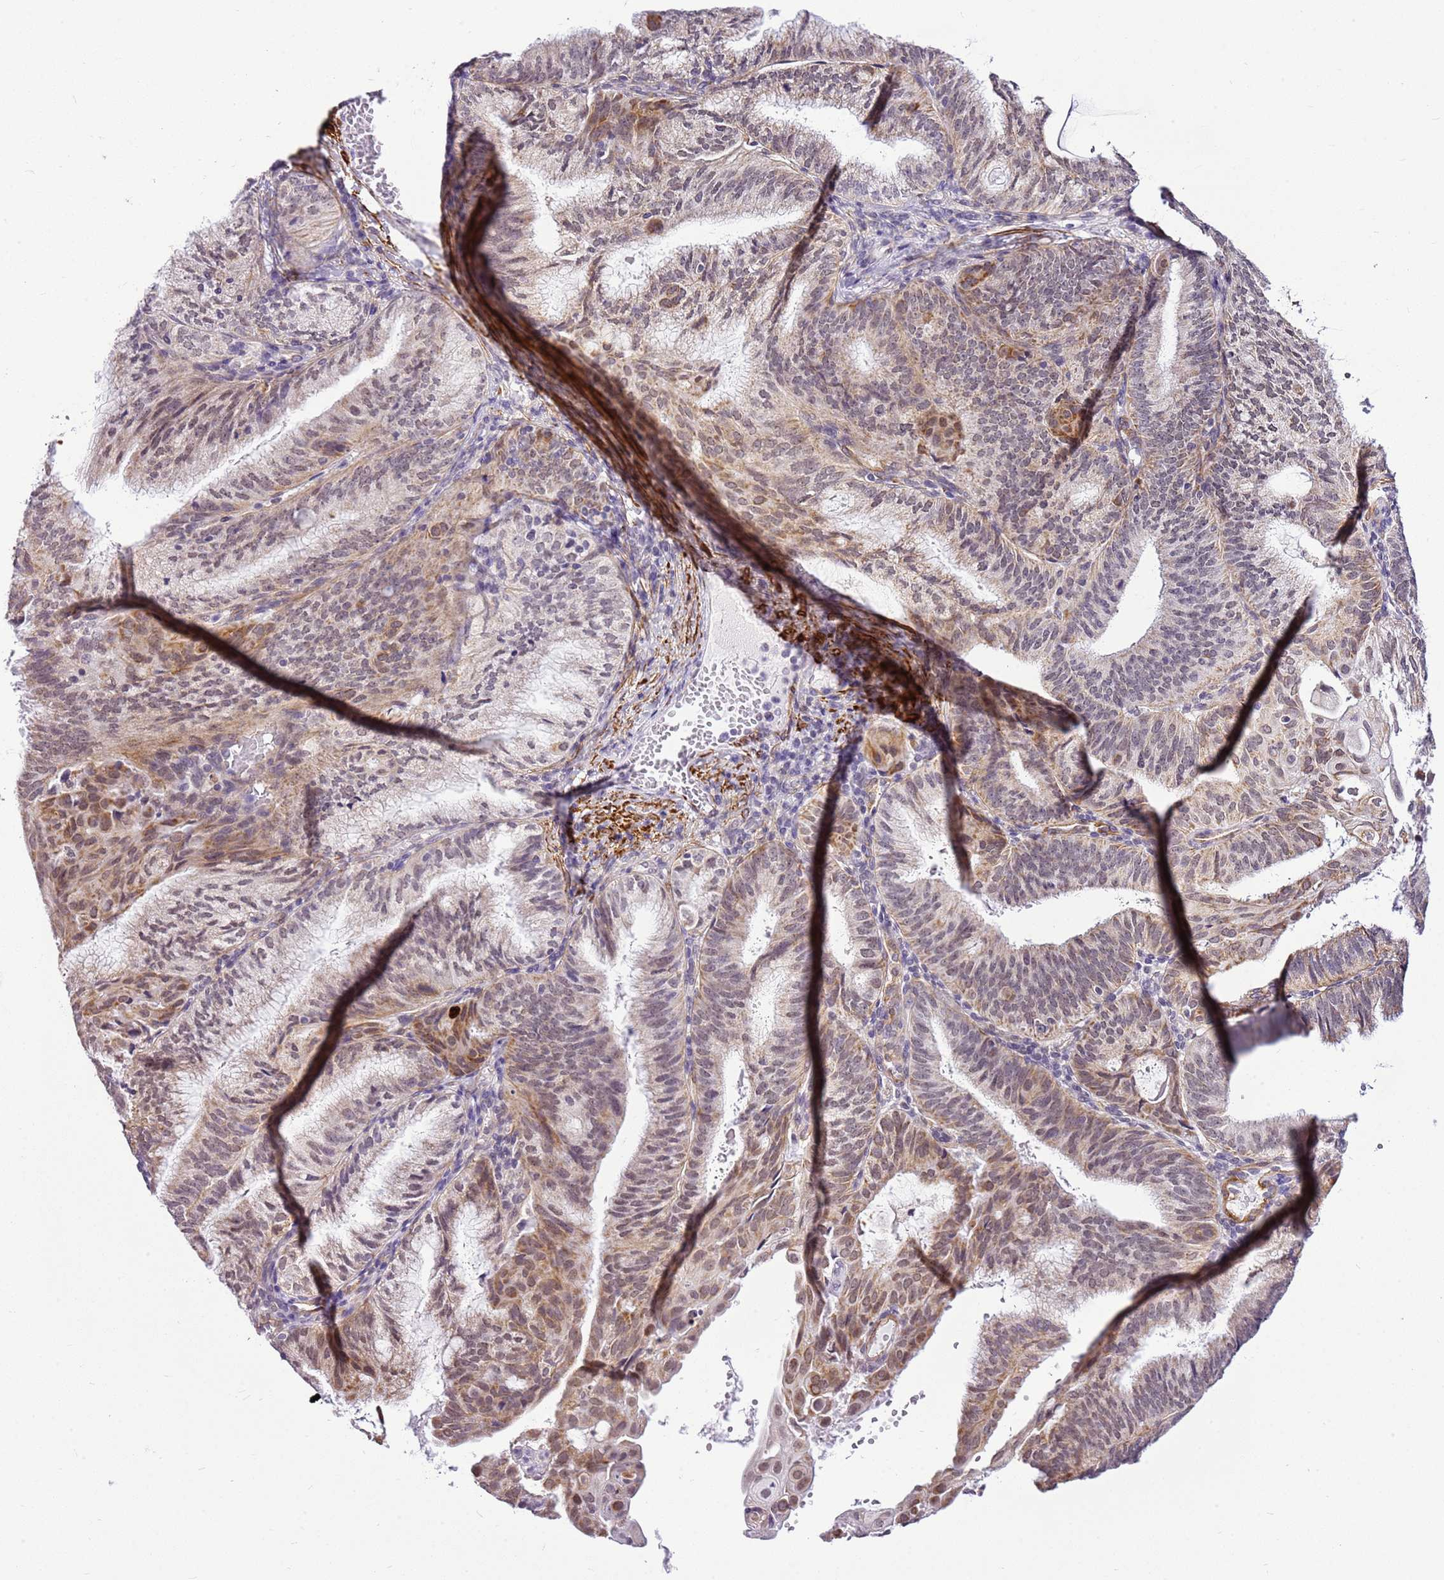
{"staining": {"intensity": "weak", "quantity": ">75%", "location": "cytoplasmic/membranous"}, "tissue": "endometrial cancer", "cell_type": "Tumor cells", "image_type": "cancer", "snomed": [{"axis": "morphology", "description": "Adenocarcinoma, NOS"}, {"axis": "topography", "description": "Endometrium"}], "caption": "DAB (3,3'-diaminobenzidine) immunohistochemical staining of human endometrial adenocarcinoma shows weak cytoplasmic/membranous protein positivity in approximately >75% of tumor cells.", "gene": "SMIM4", "patient": {"sex": "female", "age": 49}}